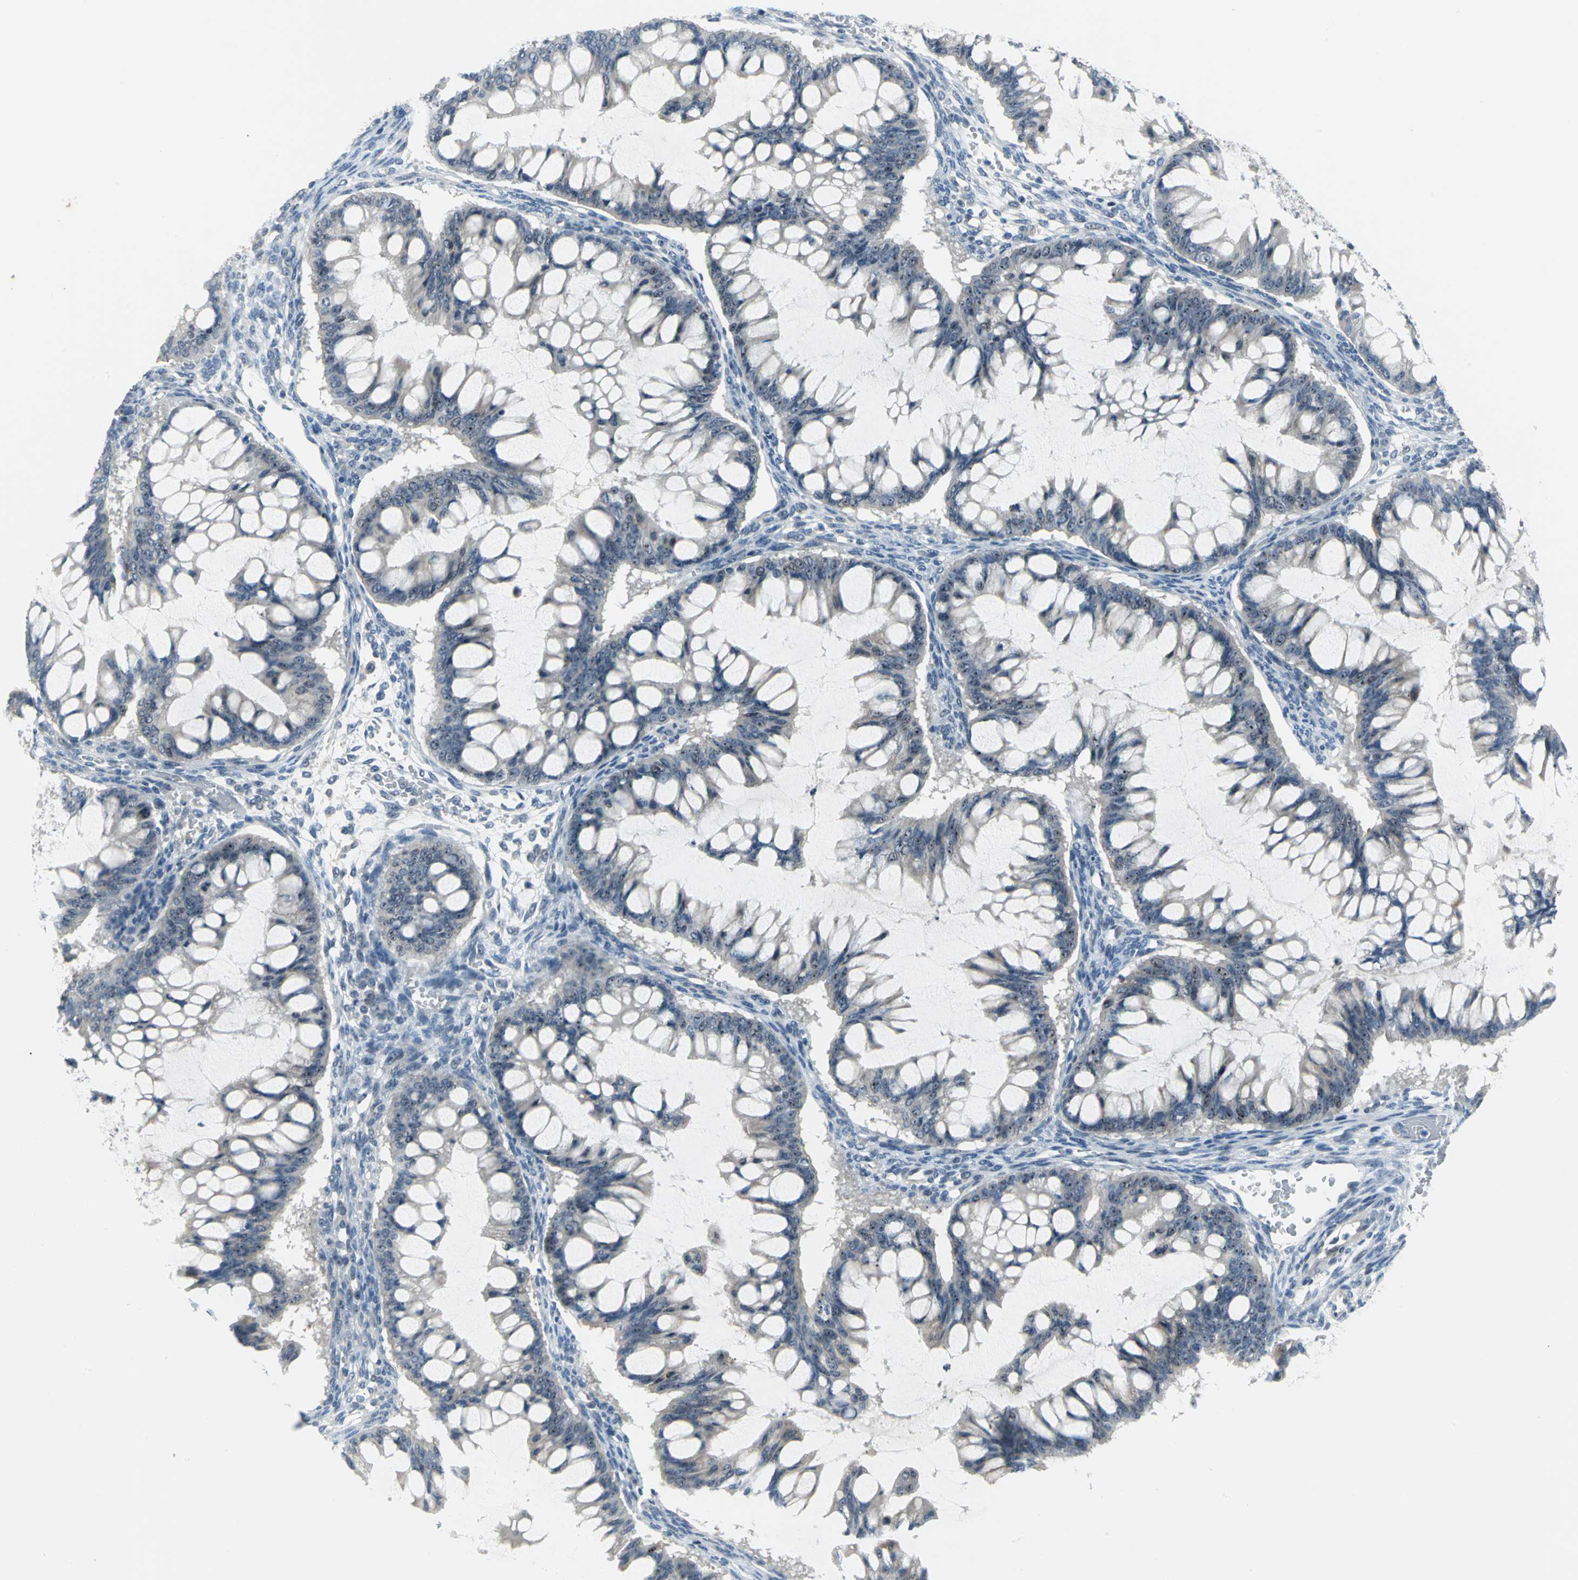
{"staining": {"intensity": "strong", "quantity": ">75%", "location": "nuclear"}, "tissue": "ovarian cancer", "cell_type": "Tumor cells", "image_type": "cancer", "snomed": [{"axis": "morphology", "description": "Cystadenocarcinoma, mucinous, NOS"}, {"axis": "topography", "description": "Ovary"}], "caption": "A photomicrograph of ovarian cancer stained for a protein demonstrates strong nuclear brown staining in tumor cells.", "gene": "MYBBP1A", "patient": {"sex": "female", "age": 73}}